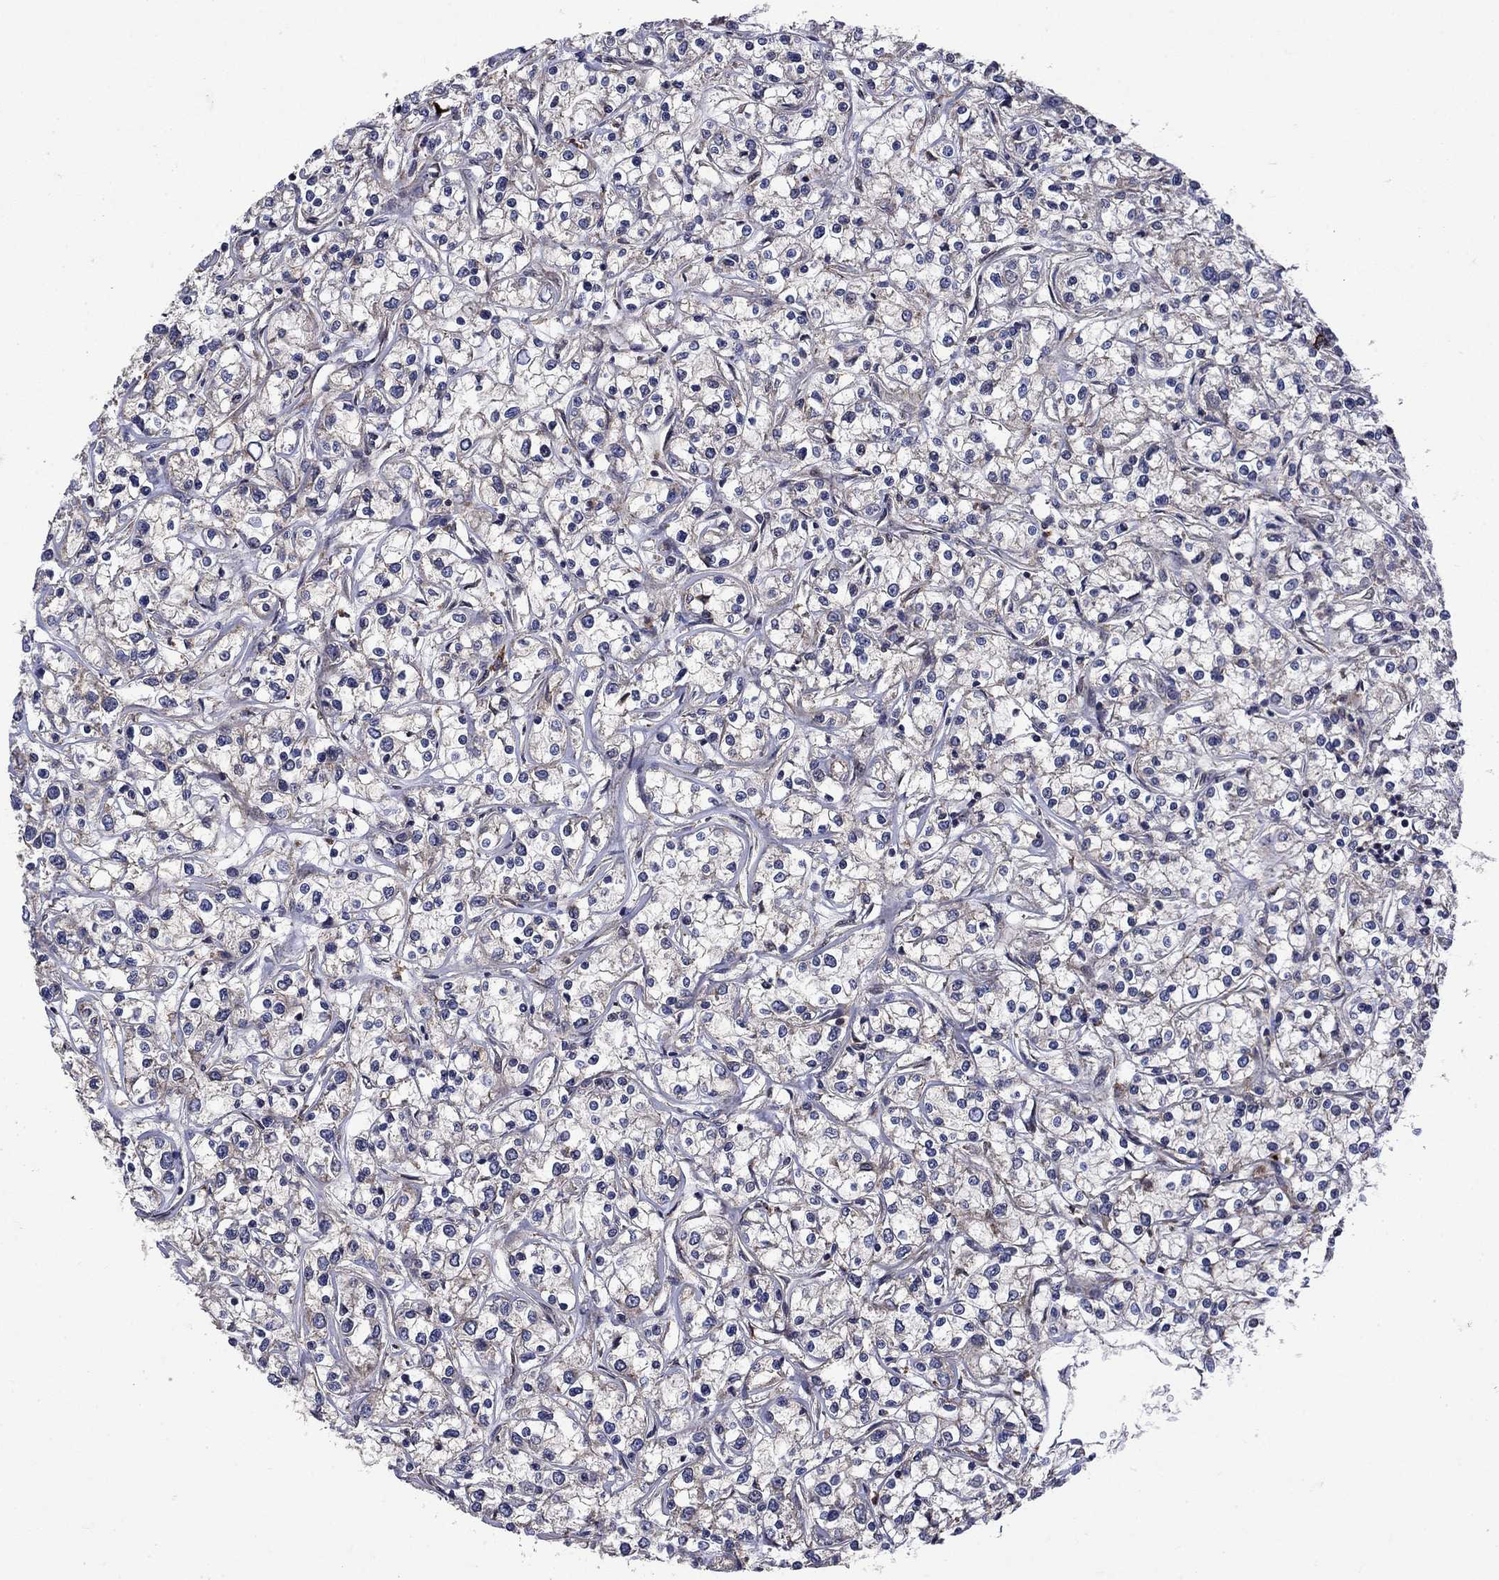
{"staining": {"intensity": "weak", "quantity": "25%-75%", "location": "cytoplasmic/membranous"}, "tissue": "renal cancer", "cell_type": "Tumor cells", "image_type": "cancer", "snomed": [{"axis": "morphology", "description": "Adenocarcinoma, NOS"}, {"axis": "topography", "description": "Kidney"}], "caption": "Protein expression analysis of renal cancer (adenocarcinoma) displays weak cytoplasmic/membranous staining in about 25%-75% of tumor cells.", "gene": "AGTPBP1", "patient": {"sex": "female", "age": 59}}